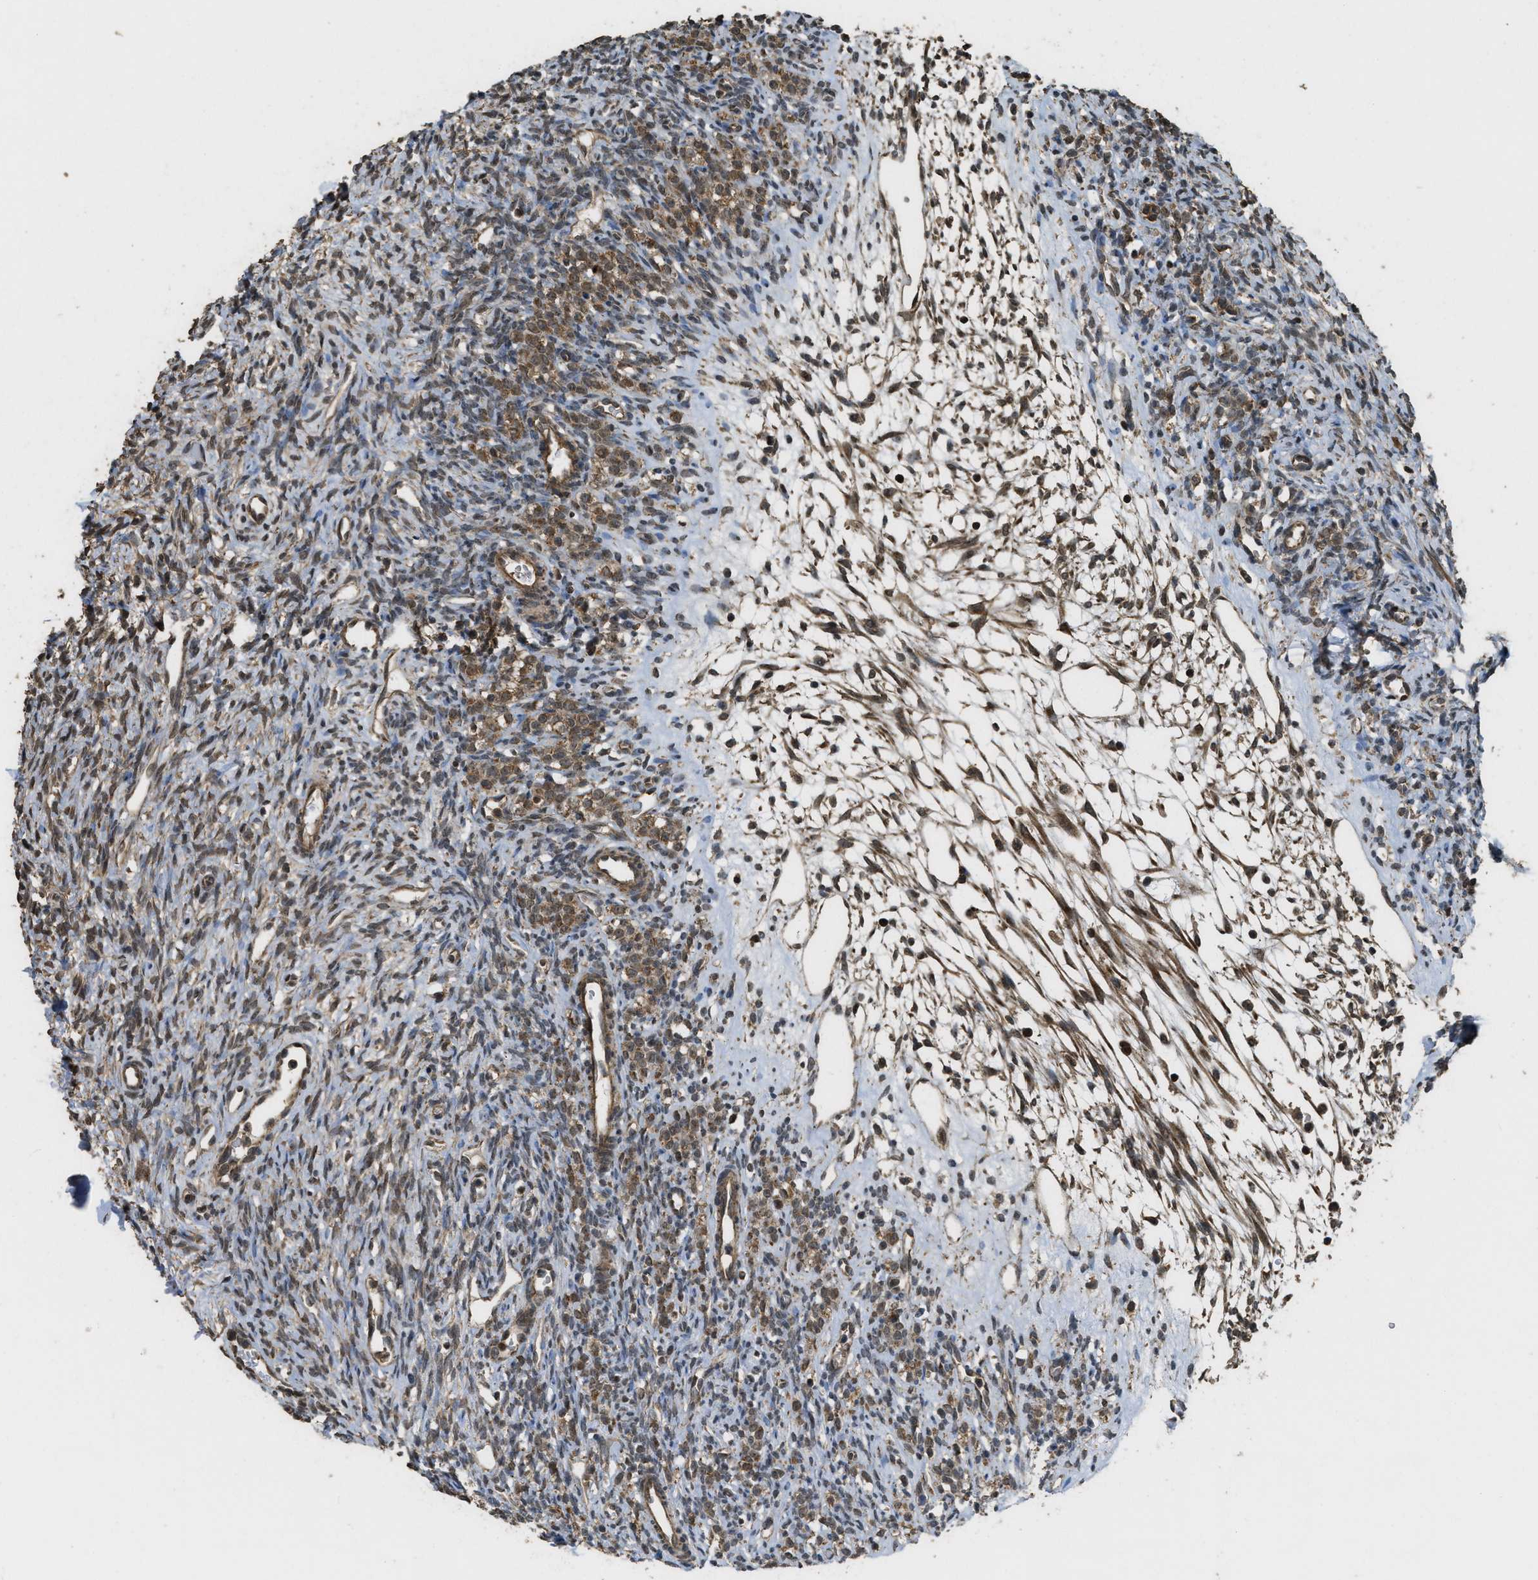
{"staining": {"intensity": "moderate", "quantity": ">75%", "location": "cytoplasmic/membranous,nuclear"}, "tissue": "ovary", "cell_type": "Ovarian stroma cells", "image_type": "normal", "snomed": [{"axis": "morphology", "description": "Normal tissue, NOS"}, {"axis": "topography", "description": "Ovary"}], "caption": "Benign ovary shows moderate cytoplasmic/membranous,nuclear staining in approximately >75% of ovarian stroma cells, visualized by immunohistochemistry.", "gene": "CTPS1", "patient": {"sex": "female", "age": 33}}